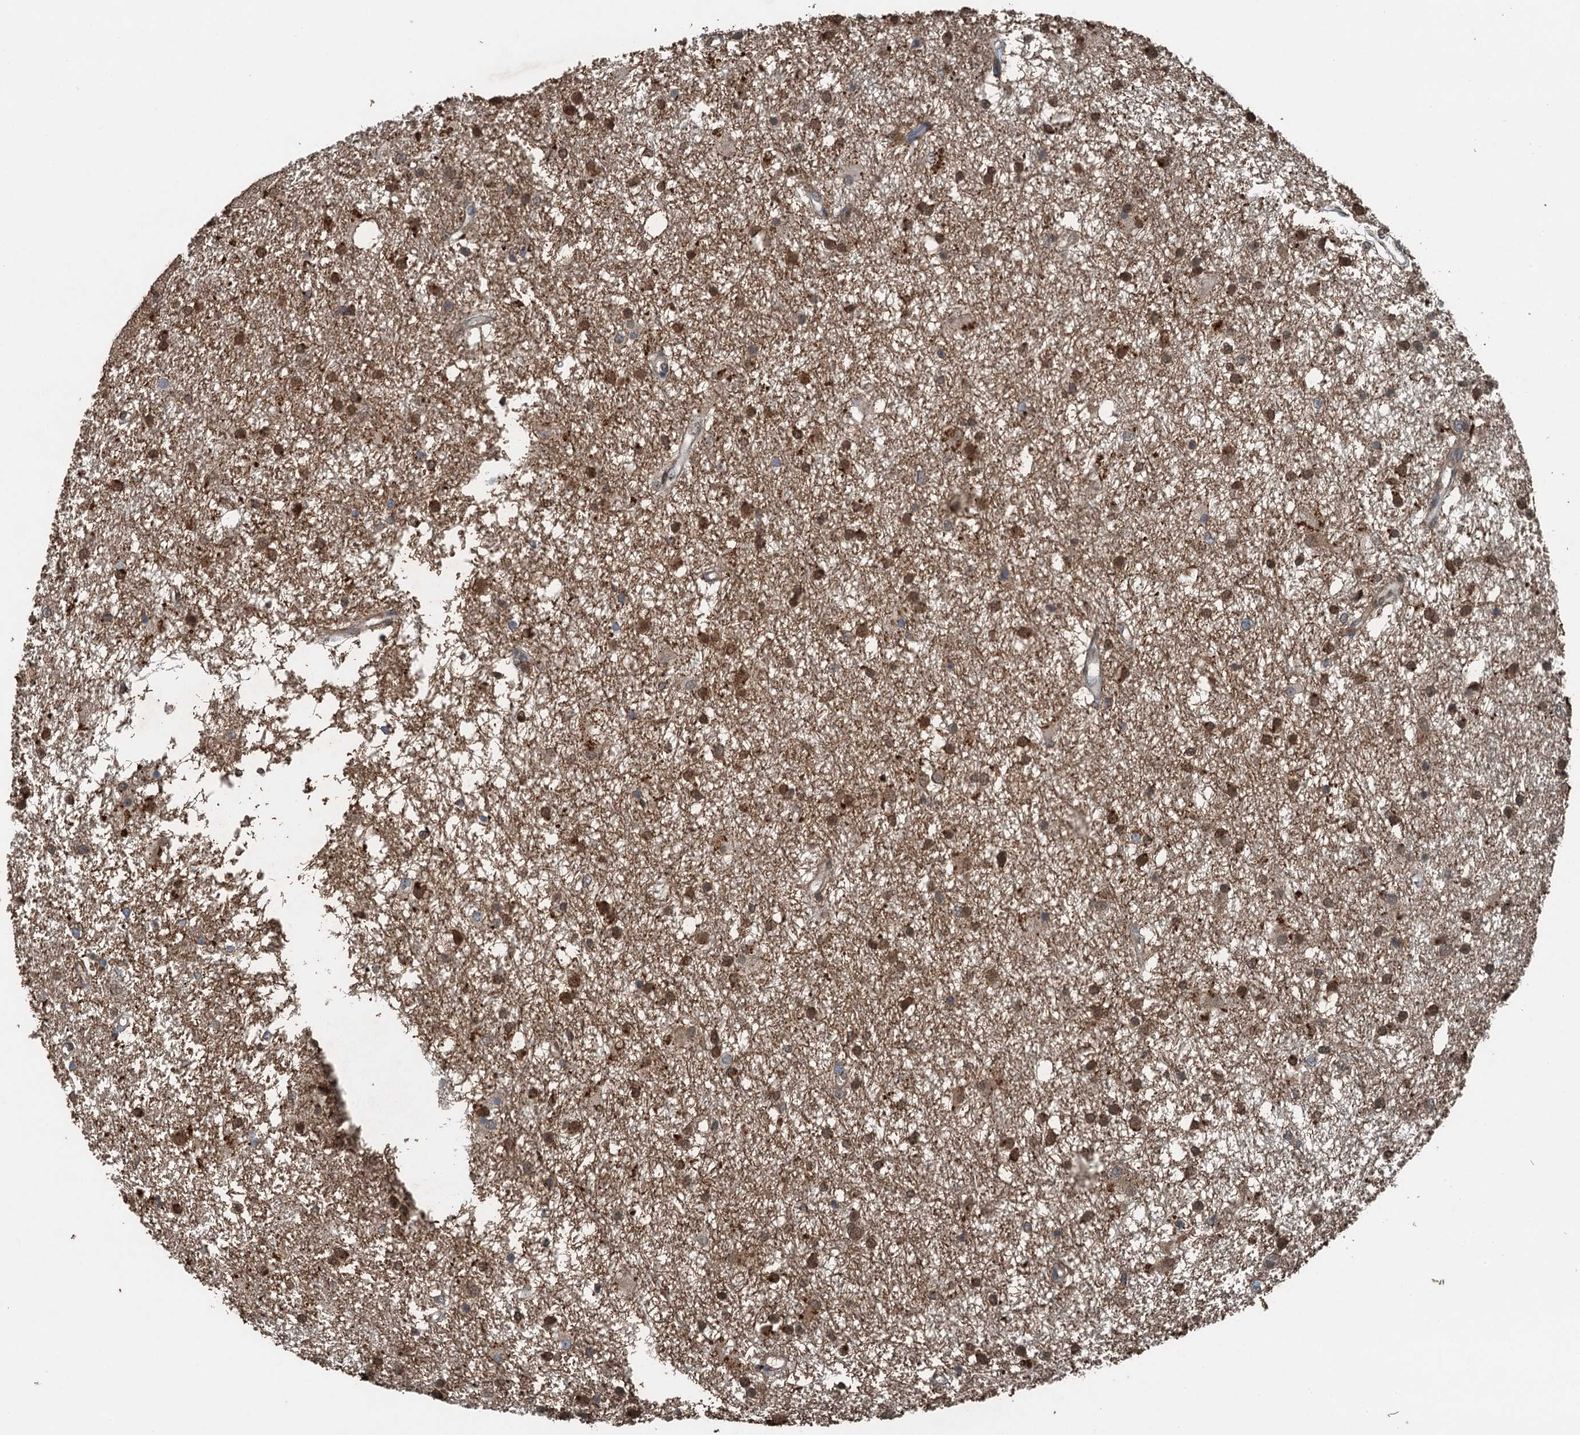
{"staining": {"intensity": "moderate", "quantity": ">75%", "location": "cytoplasmic/membranous,nuclear"}, "tissue": "glioma", "cell_type": "Tumor cells", "image_type": "cancer", "snomed": [{"axis": "morphology", "description": "Glioma, malignant, High grade"}, {"axis": "topography", "description": "Brain"}], "caption": "Malignant glioma (high-grade) tissue shows moderate cytoplasmic/membranous and nuclear staining in approximately >75% of tumor cells", "gene": "TCTN1", "patient": {"sex": "male", "age": 77}}